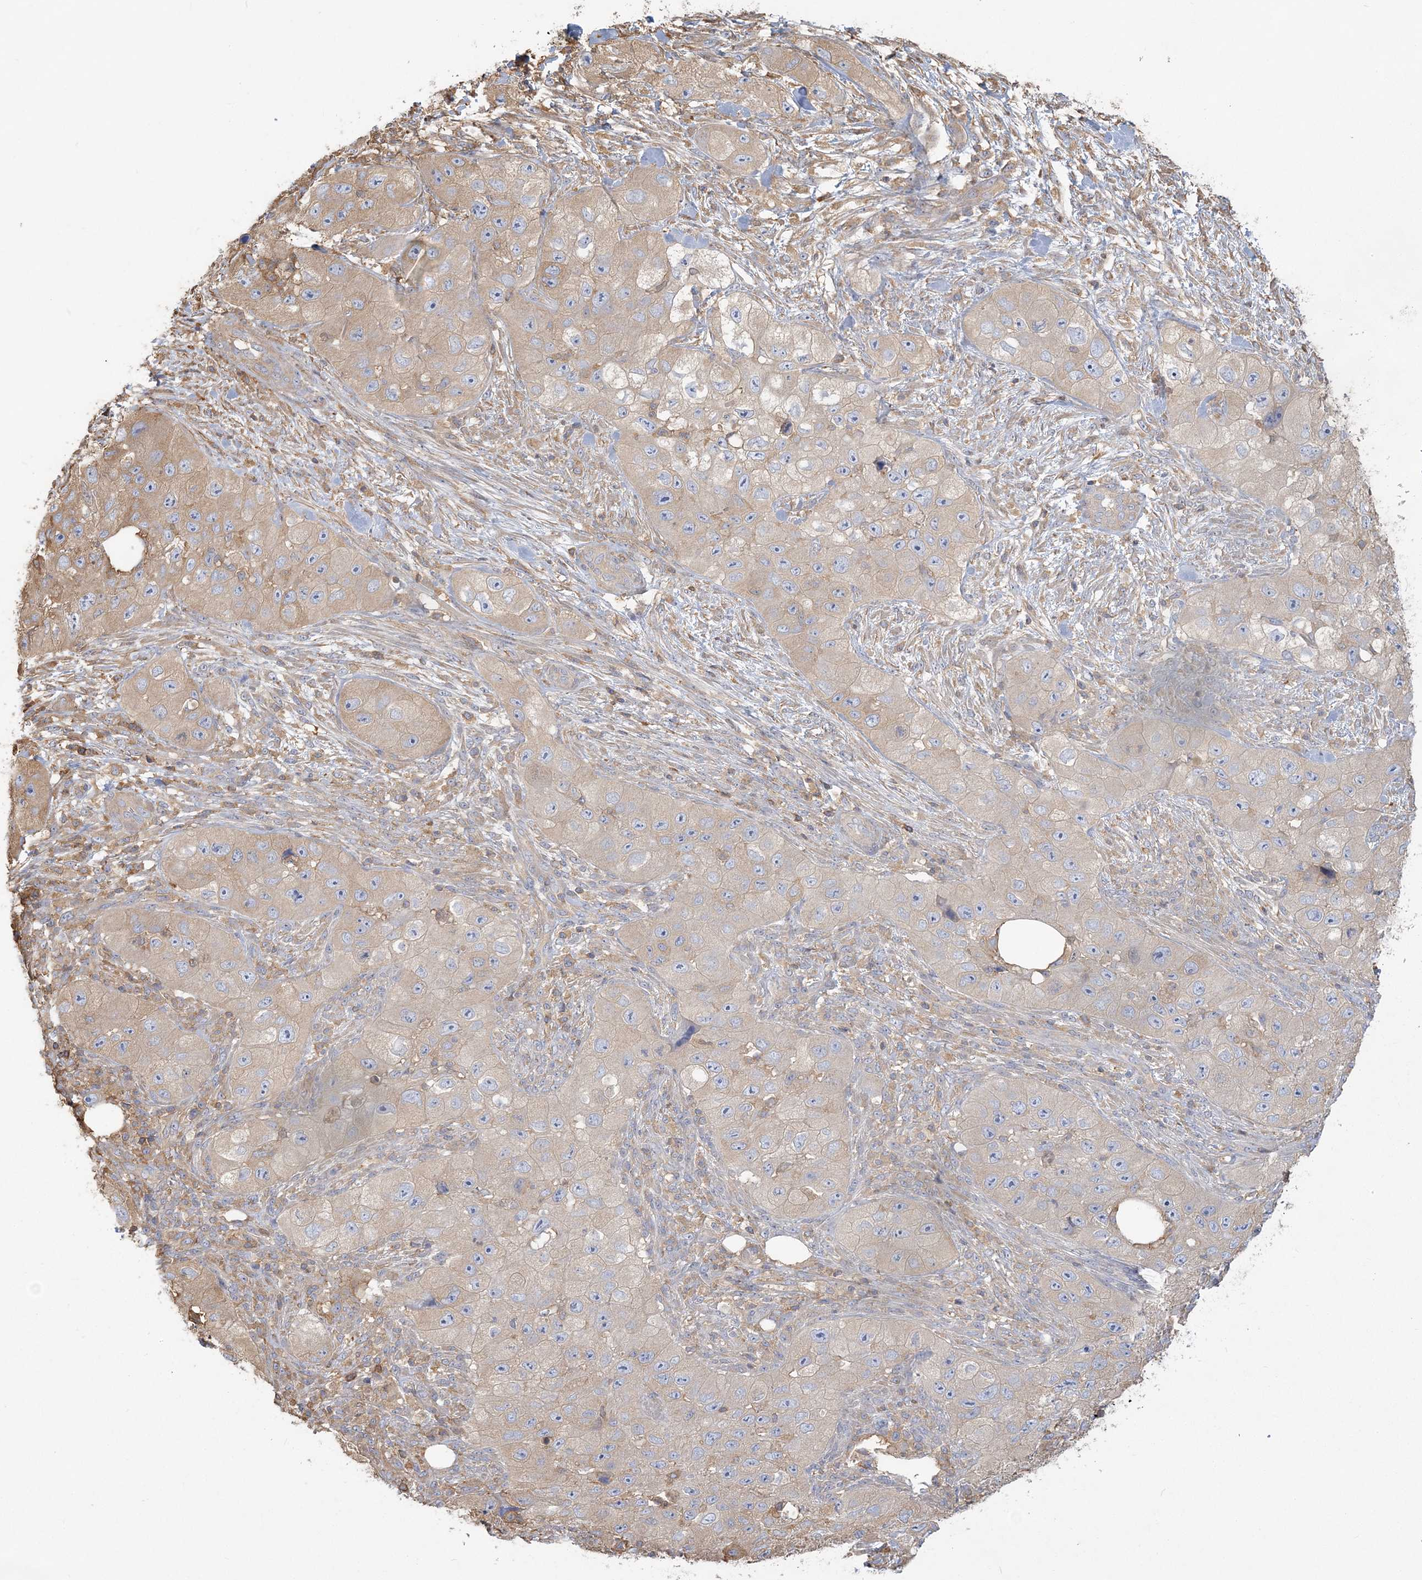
{"staining": {"intensity": "weak", "quantity": "<25%", "location": "cytoplasmic/membranous"}, "tissue": "skin cancer", "cell_type": "Tumor cells", "image_type": "cancer", "snomed": [{"axis": "morphology", "description": "Squamous cell carcinoma, NOS"}, {"axis": "topography", "description": "Skin"}, {"axis": "topography", "description": "Subcutis"}], "caption": "Immunohistochemistry micrograph of neoplastic tissue: human skin squamous cell carcinoma stained with DAB (3,3'-diaminobenzidine) exhibits no significant protein staining in tumor cells. (DAB IHC visualized using brightfield microscopy, high magnification).", "gene": "ANKS1A", "patient": {"sex": "male", "age": 73}}